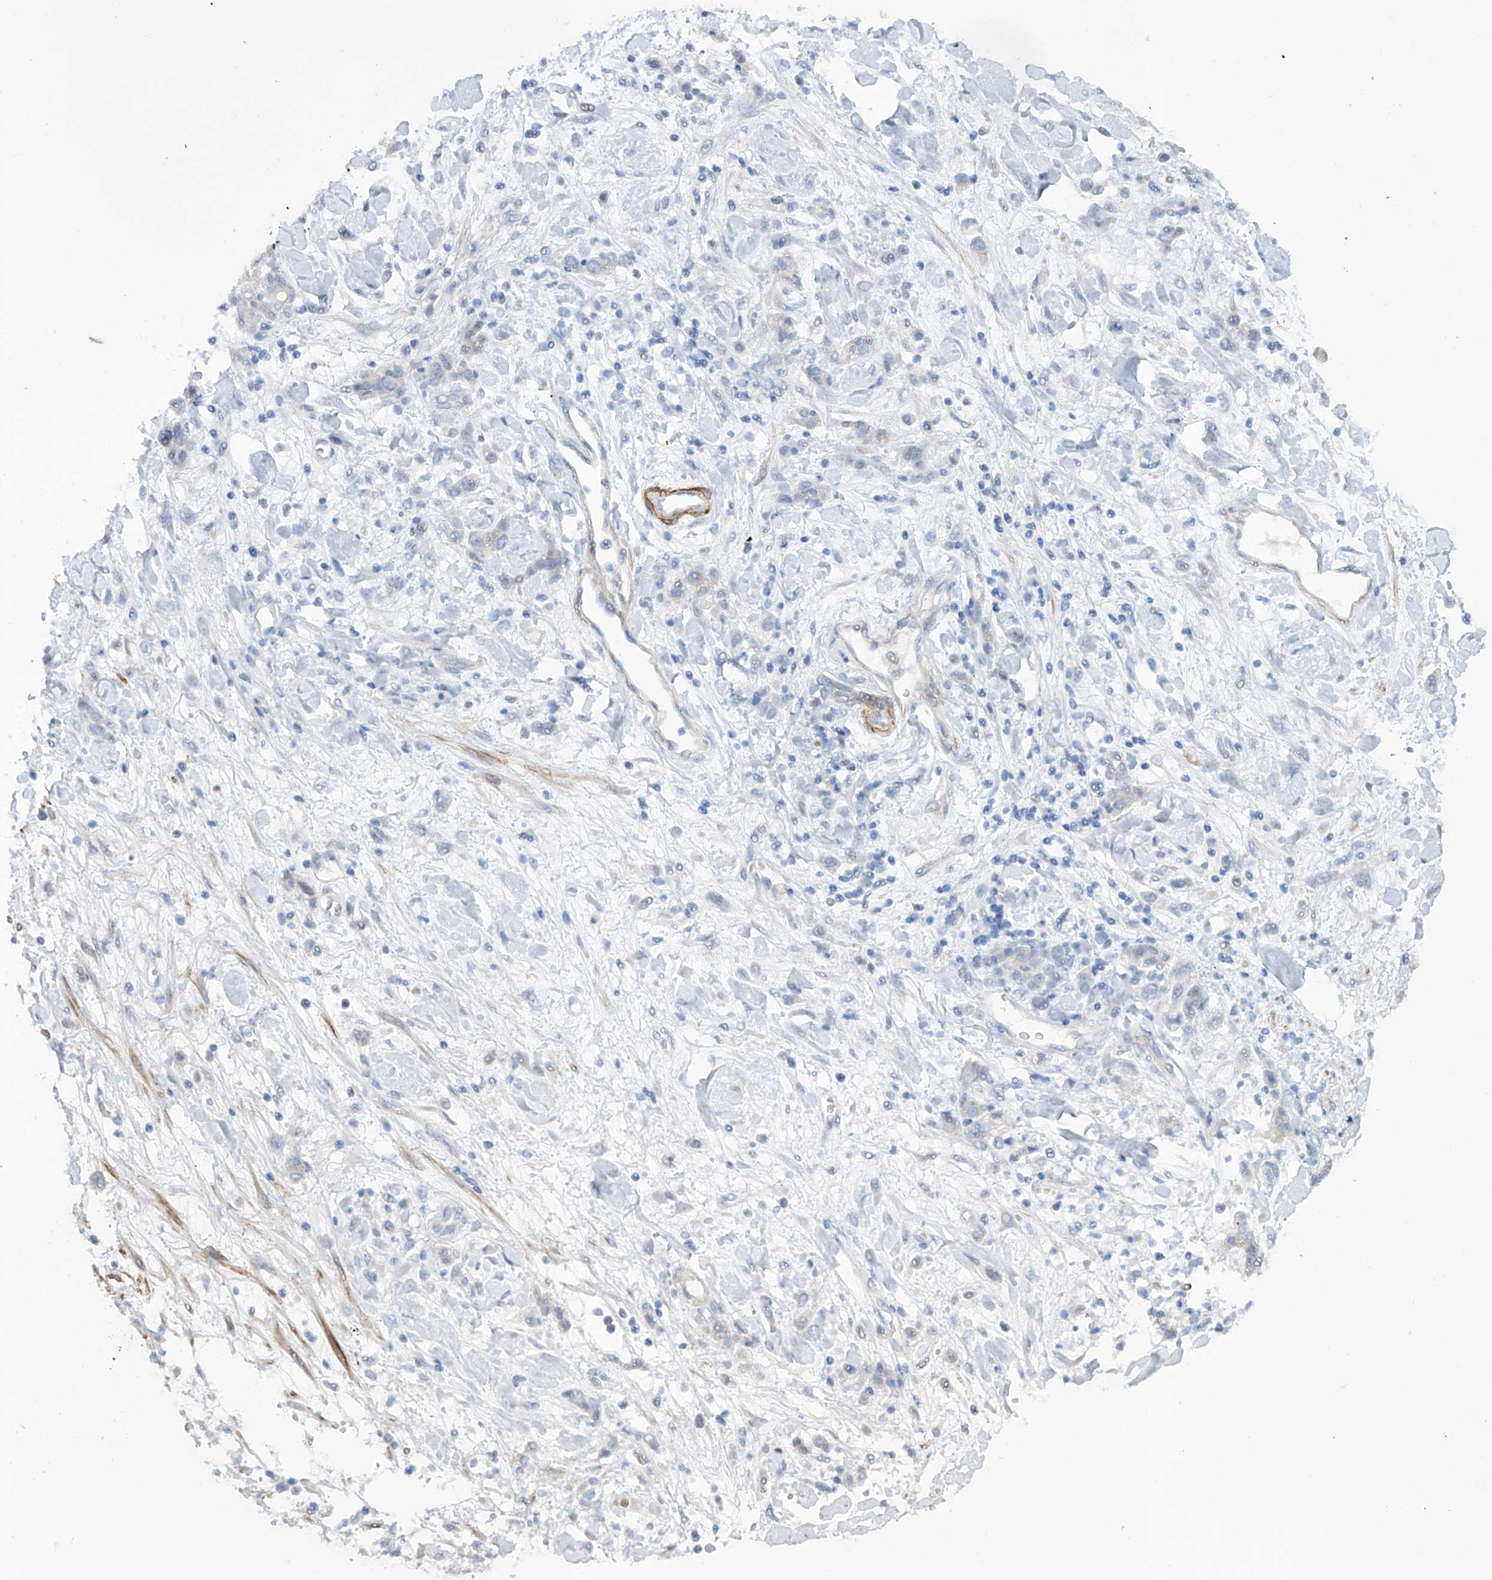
{"staining": {"intensity": "negative", "quantity": "none", "location": "none"}, "tissue": "stomach cancer", "cell_type": "Tumor cells", "image_type": "cancer", "snomed": [{"axis": "morphology", "description": "Normal tissue, NOS"}, {"axis": "morphology", "description": "Adenocarcinoma, NOS"}, {"axis": "topography", "description": "Stomach"}], "caption": "Immunohistochemistry micrograph of adenocarcinoma (stomach) stained for a protein (brown), which shows no expression in tumor cells.", "gene": "ZNF490", "patient": {"sex": "male", "age": 82}}